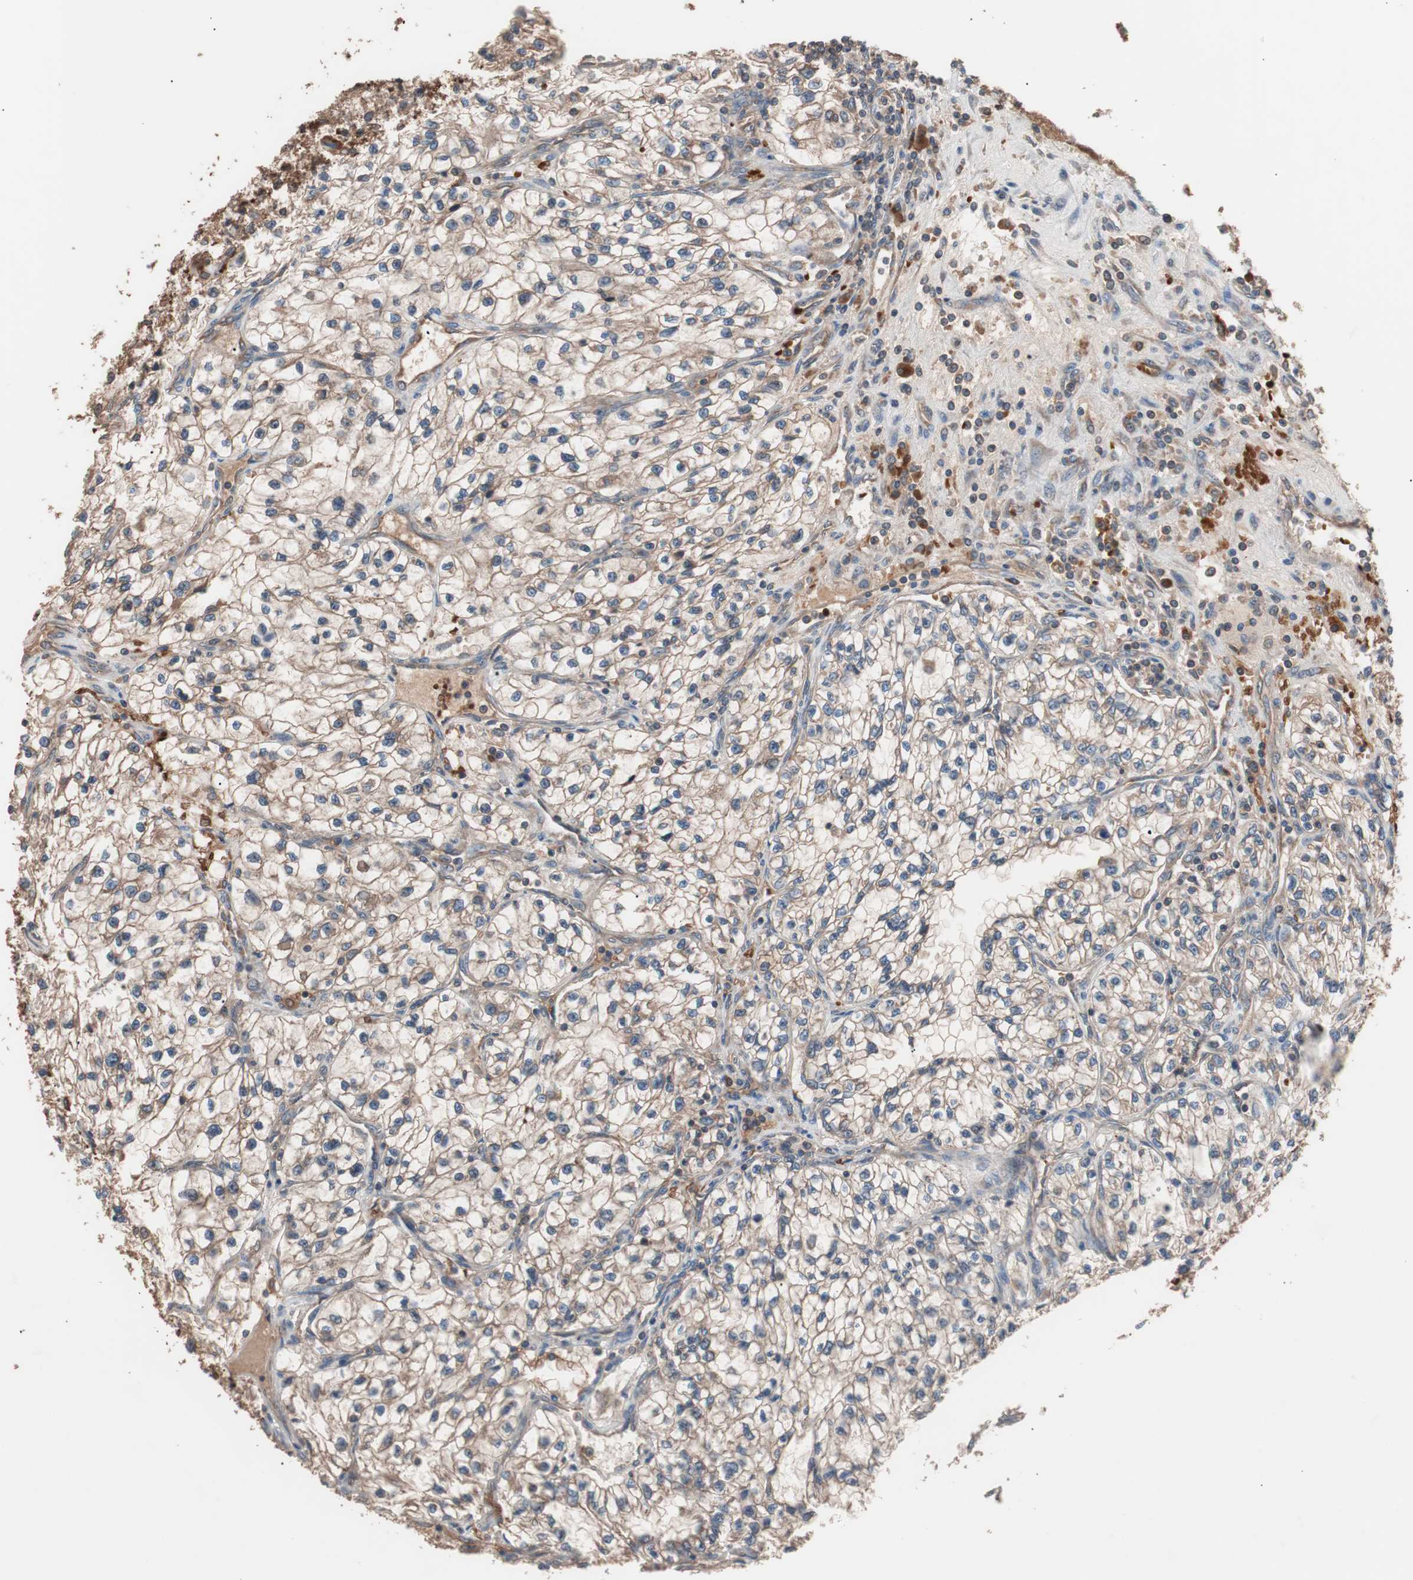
{"staining": {"intensity": "moderate", "quantity": ">75%", "location": "cytoplasmic/membranous"}, "tissue": "renal cancer", "cell_type": "Tumor cells", "image_type": "cancer", "snomed": [{"axis": "morphology", "description": "Adenocarcinoma, NOS"}, {"axis": "topography", "description": "Kidney"}], "caption": "The micrograph shows a brown stain indicating the presence of a protein in the cytoplasmic/membranous of tumor cells in renal cancer (adenocarcinoma).", "gene": "GLYCTK", "patient": {"sex": "female", "age": 57}}